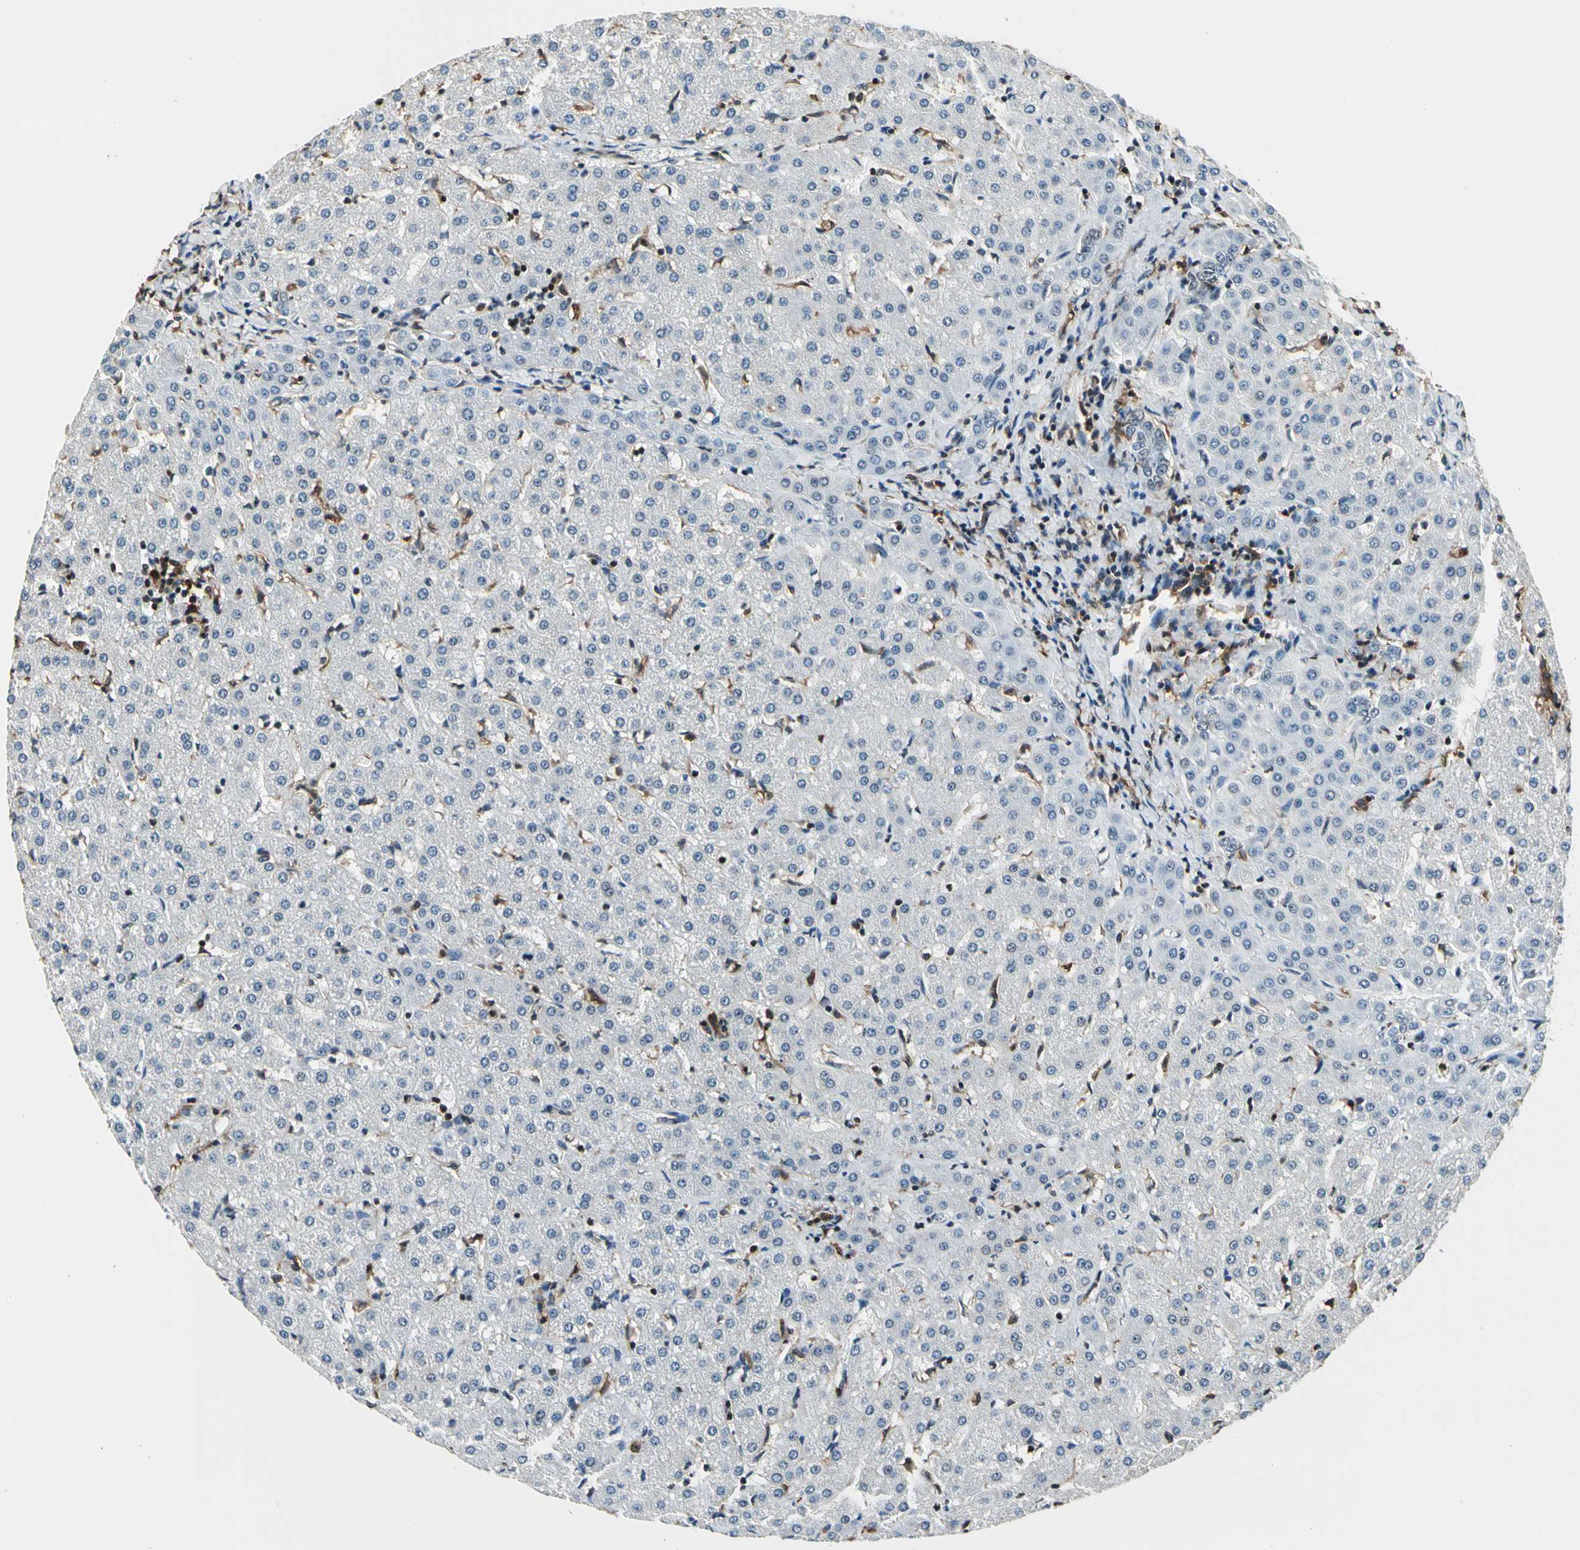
{"staining": {"intensity": "negative", "quantity": "none", "location": "none"}, "tissue": "liver", "cell_type": "Cholangiocytes", "image_type": "normal", "snomed": [{"axis": "morphology", "description": "Normal tissue, NOS"}, {"axis": "topography", "description": "Liver"}], "caption": "The image demonstrates no significant staining in cholangiocytes of liver.", "gene": "FER", "patient": {"sex": "female", "age": 27}}